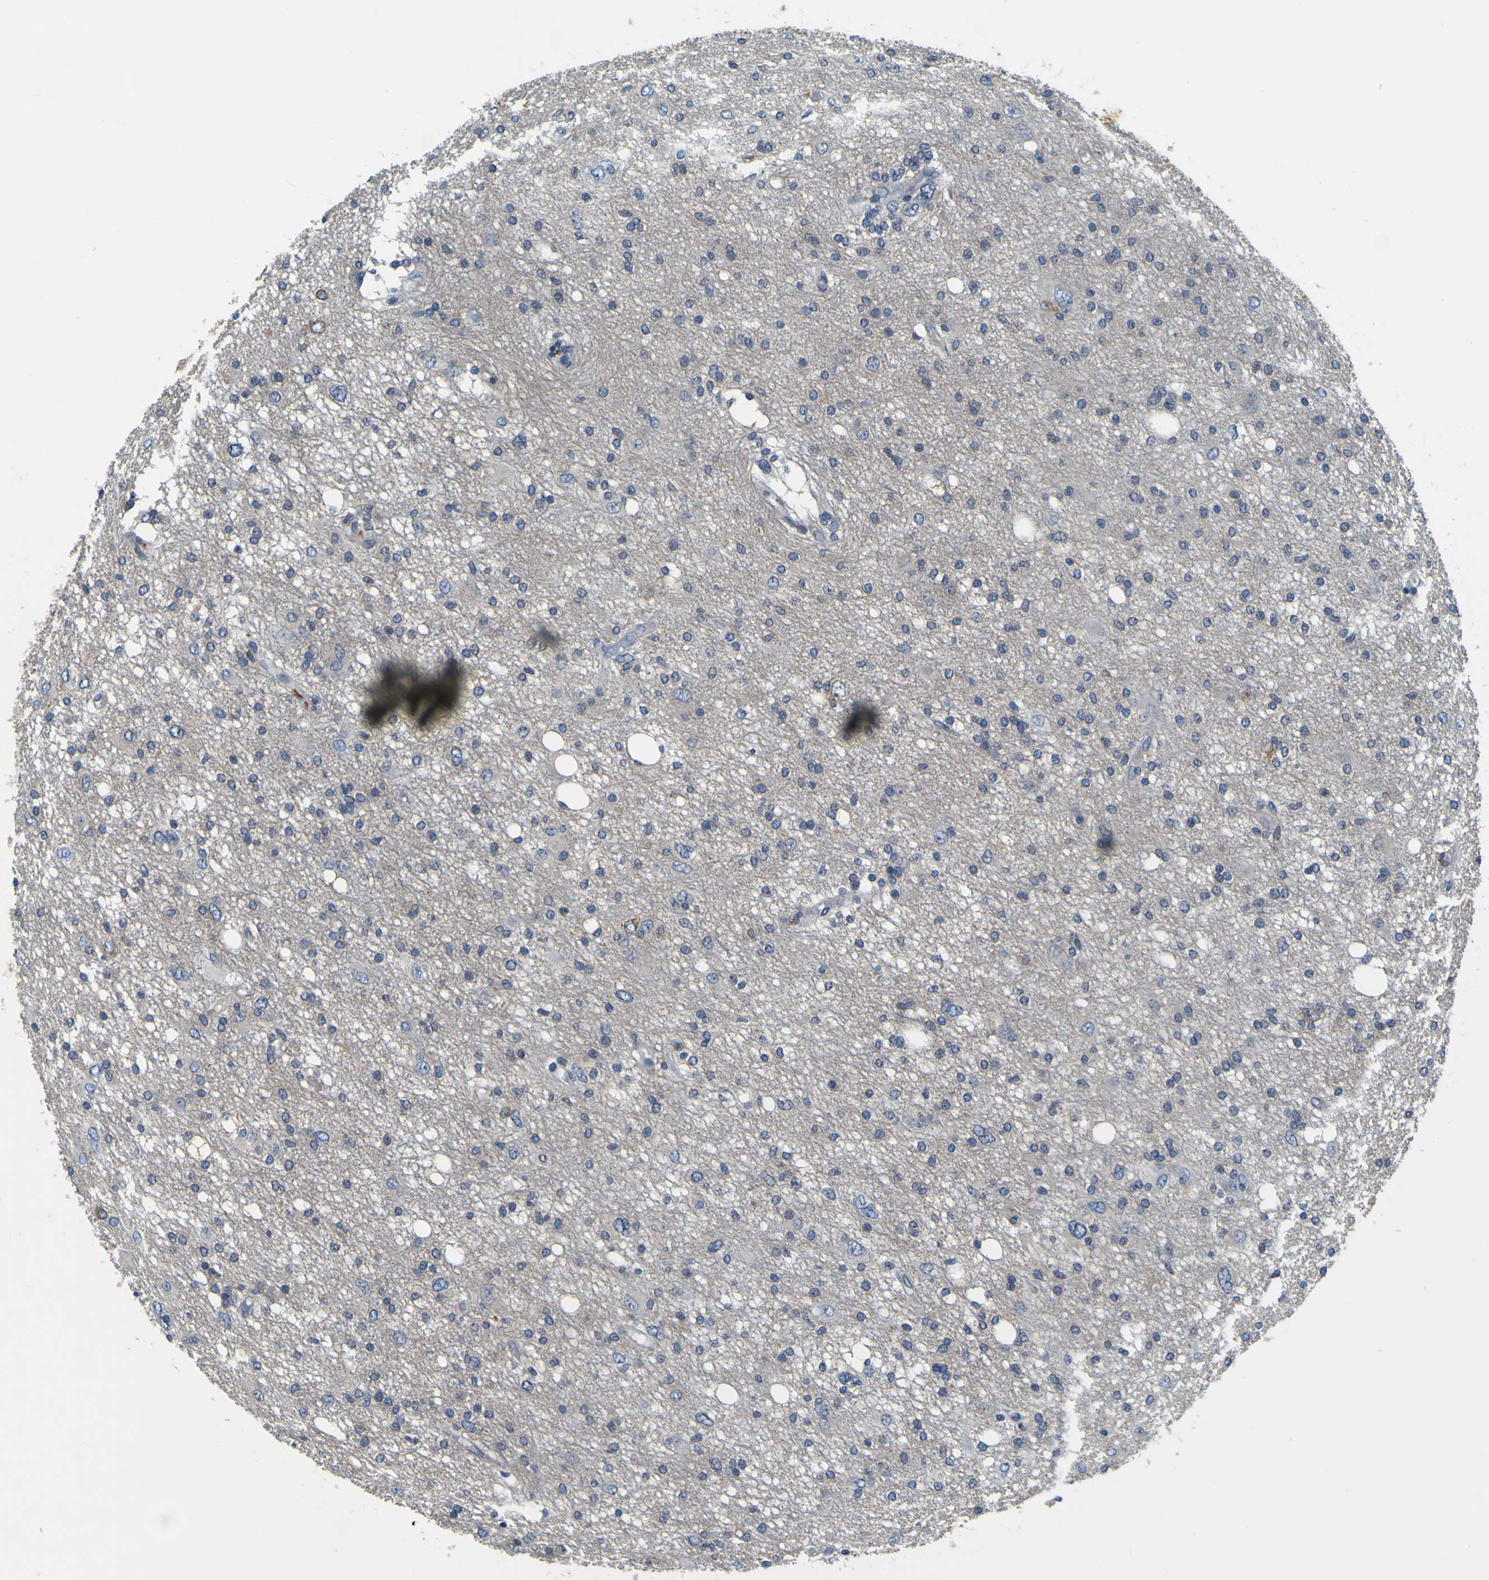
{"staining": {"intensity": "negative", "quantity": "none", "location": "none"}, "tissue": "glioma", "cell_type": "Tumor cells", "image_type": "cancer", "snomed": [{"axis": "morphology", "description": "Glioma, malignant, High grade"}, {"axis": "topography", "description": "Brain"}], "caption": "Tumor cells are negative for brown protein staining in glioma.", "gene": "EPHB4", "patient": {"sex": "female", "age": 59}}